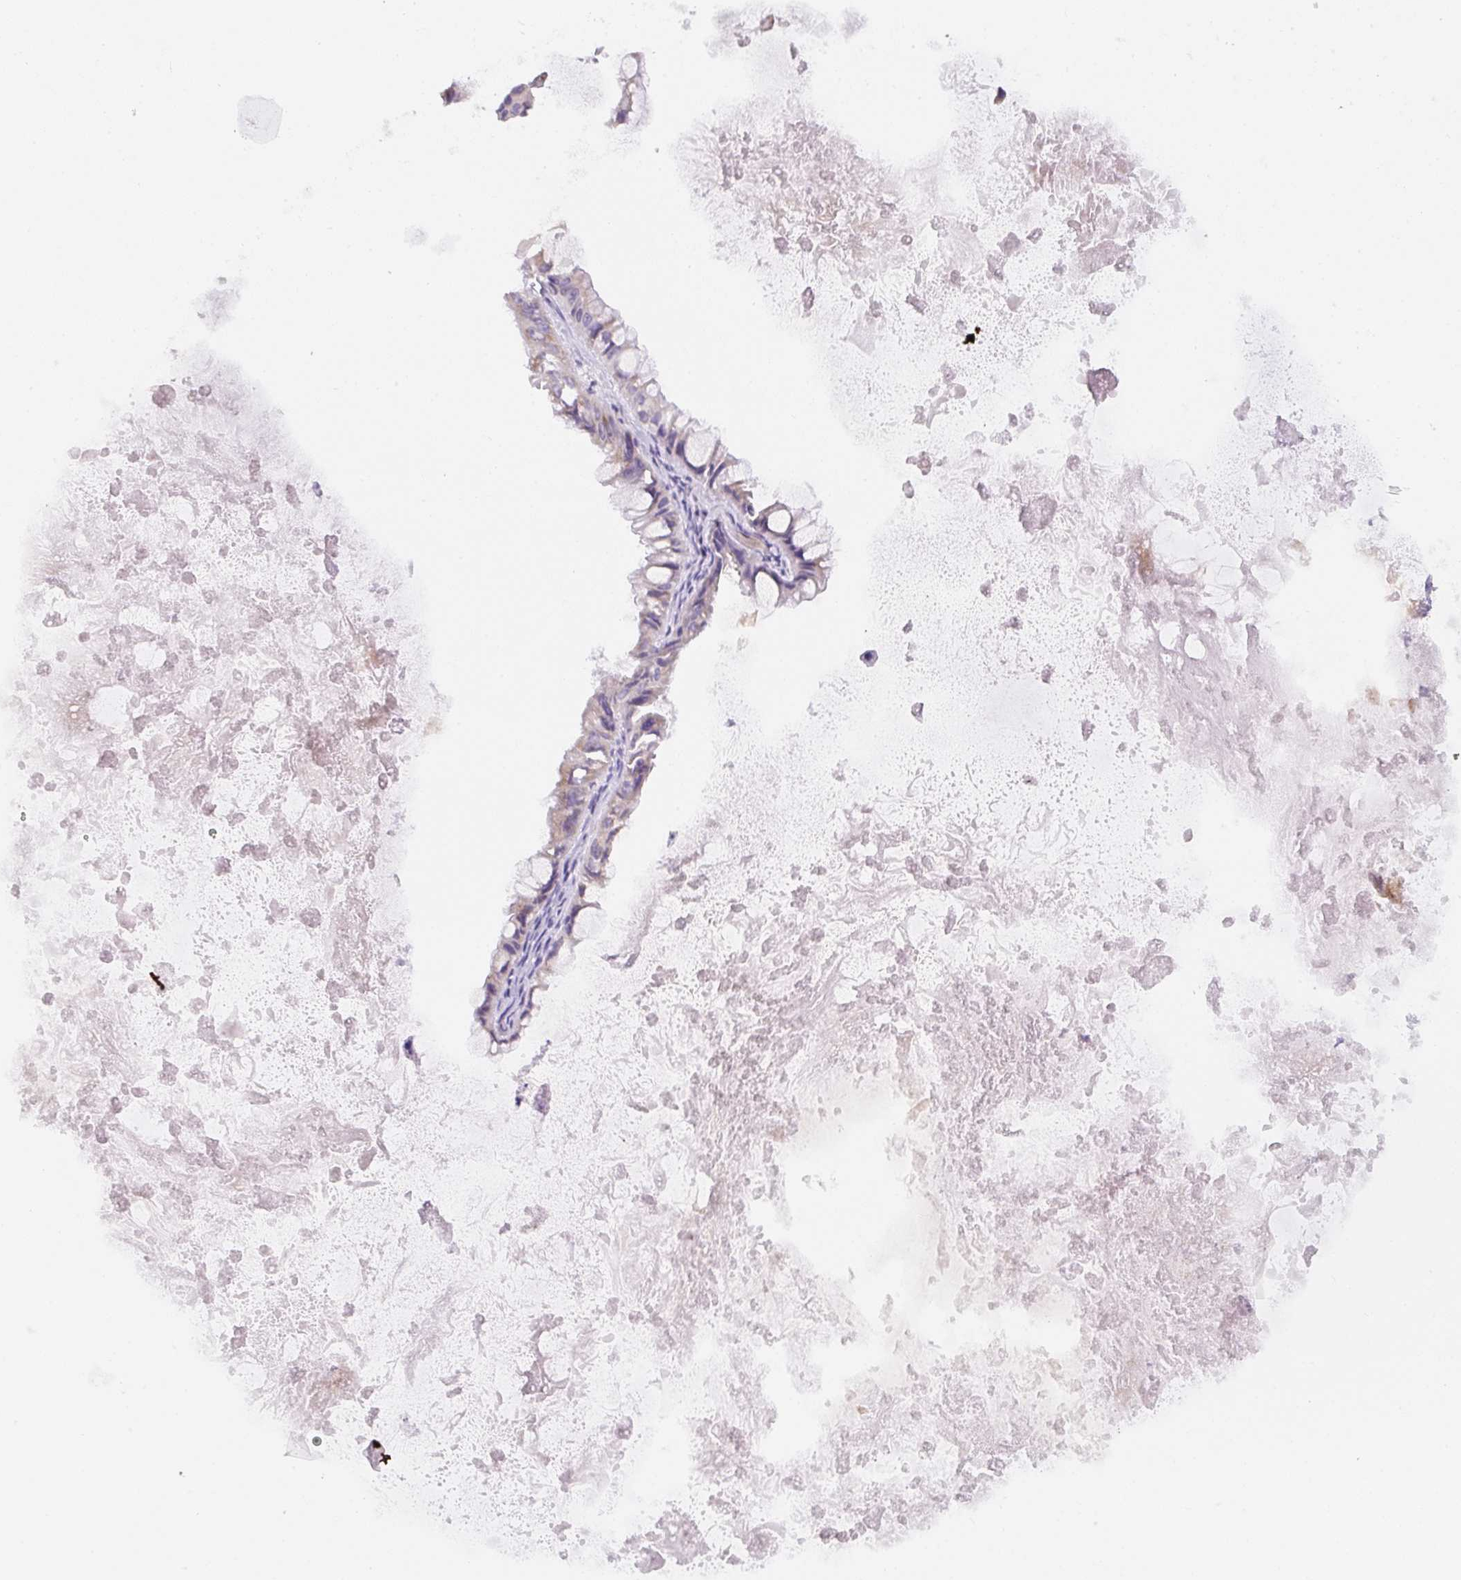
{"staining": {"intensity": "weak", "quantity": "<25%", "location": "cytoplasmic/membranous"}, "tissue": "ovarian cancer", "cell_type": "Tumor cells", "image_type": "cancer", "snomed": [{"axis": "morphology", "description": "Cystadenocarcinoma, mucinous, NOS"}, {"axis": "topography", "description": "Ovary"}], "caption": "Tumor cells show no significant expression in mucinous cystadenocarcinoma (ovarian). (DAB immunohistochemistry, high magnification).", "gene": "DDOST", "patient": {"sex": "female", "age": 61}}